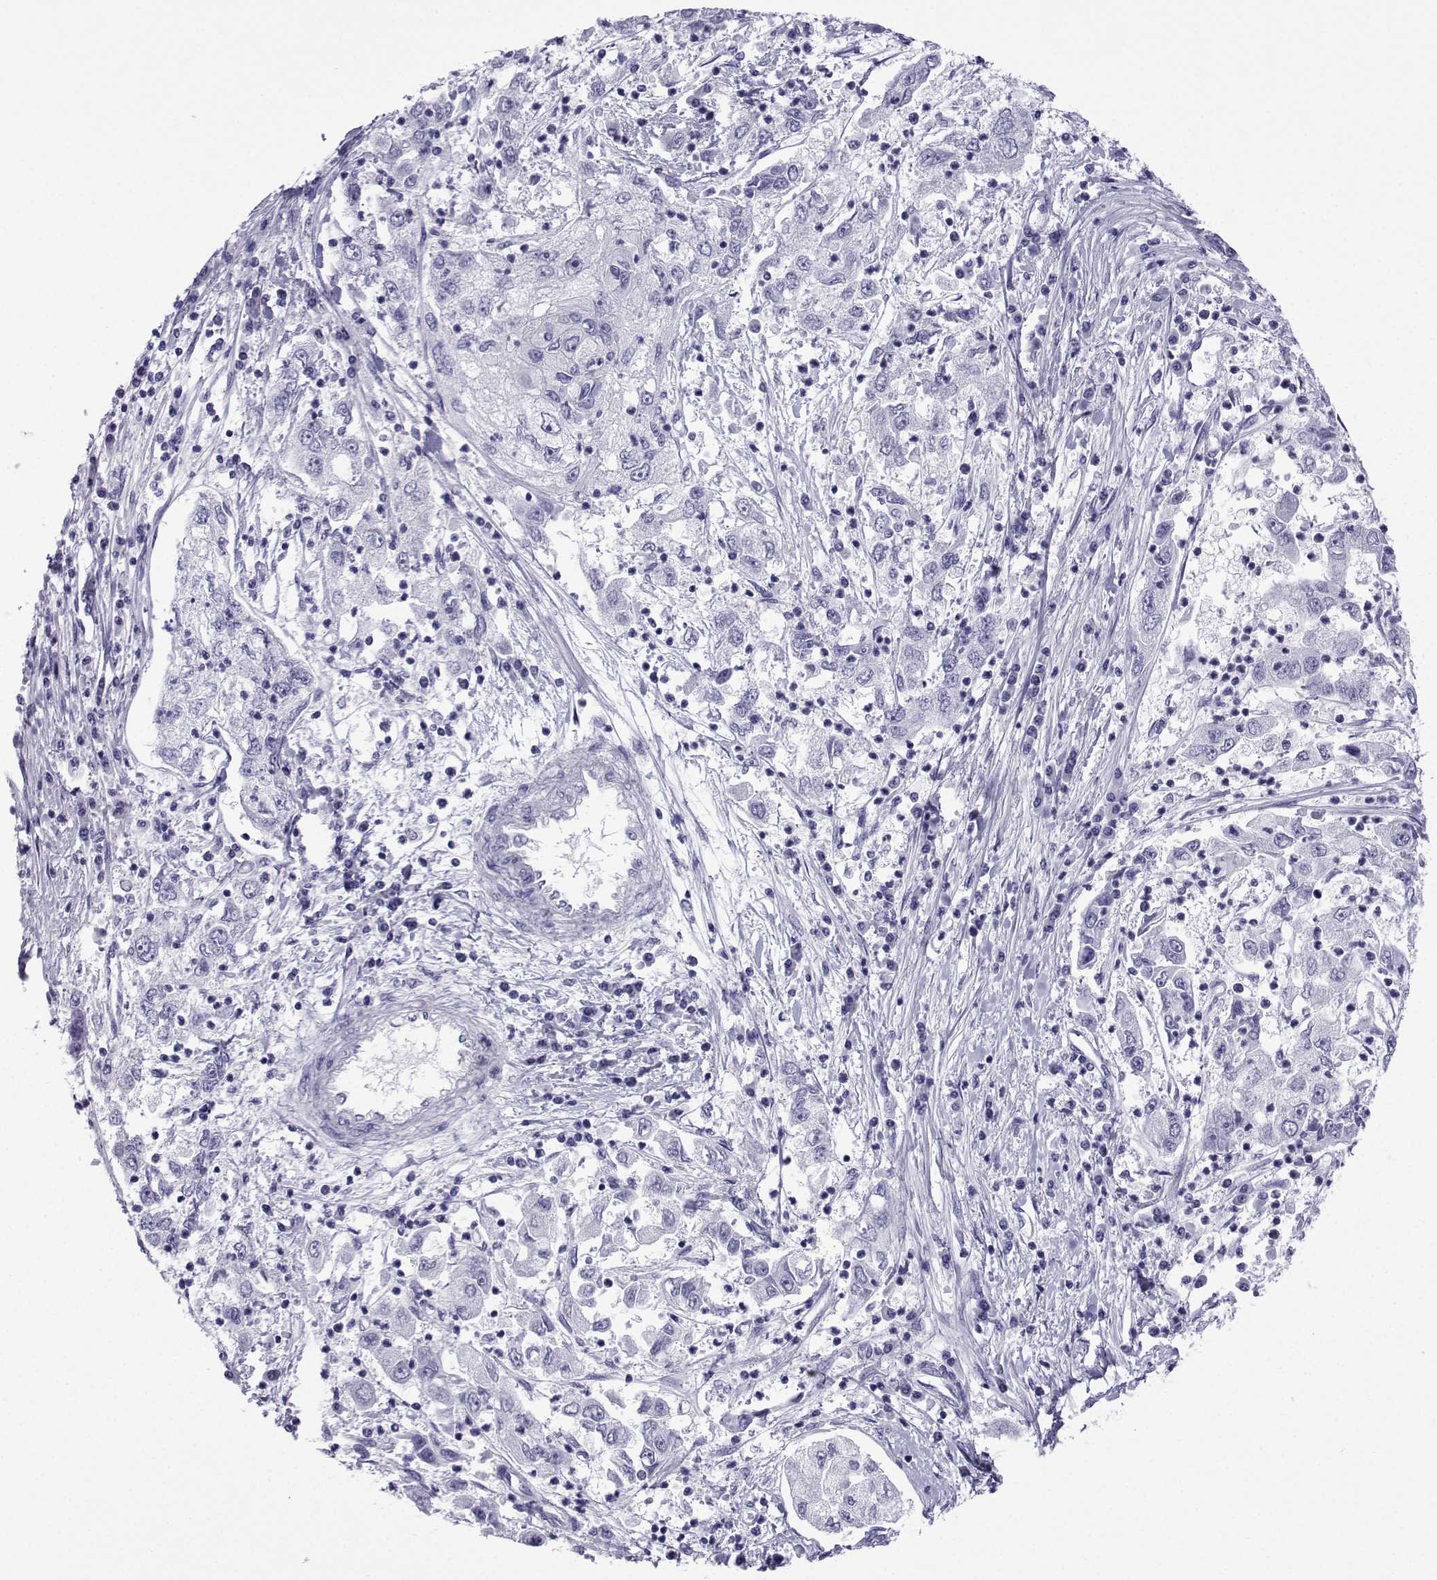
{"staining": {"intensity": "negative", "quantity": "none", "location": "none"}, "tissue": "cervical cancer", "cell_type": "Tumor cells", "image_type": "cancer", "snomed": [{"axis": "morphology", "description": "Squamous cell carcinoma, NOS"}, {"axis": "topography", "description": "Cervix"}], "caption": "DAB (3,3'-diaminobenzidine) immunohistochemical staining of human squamous cell carcinoma (cervical) displays no significant staining in tumor cells.", "gene": "TRIM46", "patient": {"sex": "female", "age": 36}}